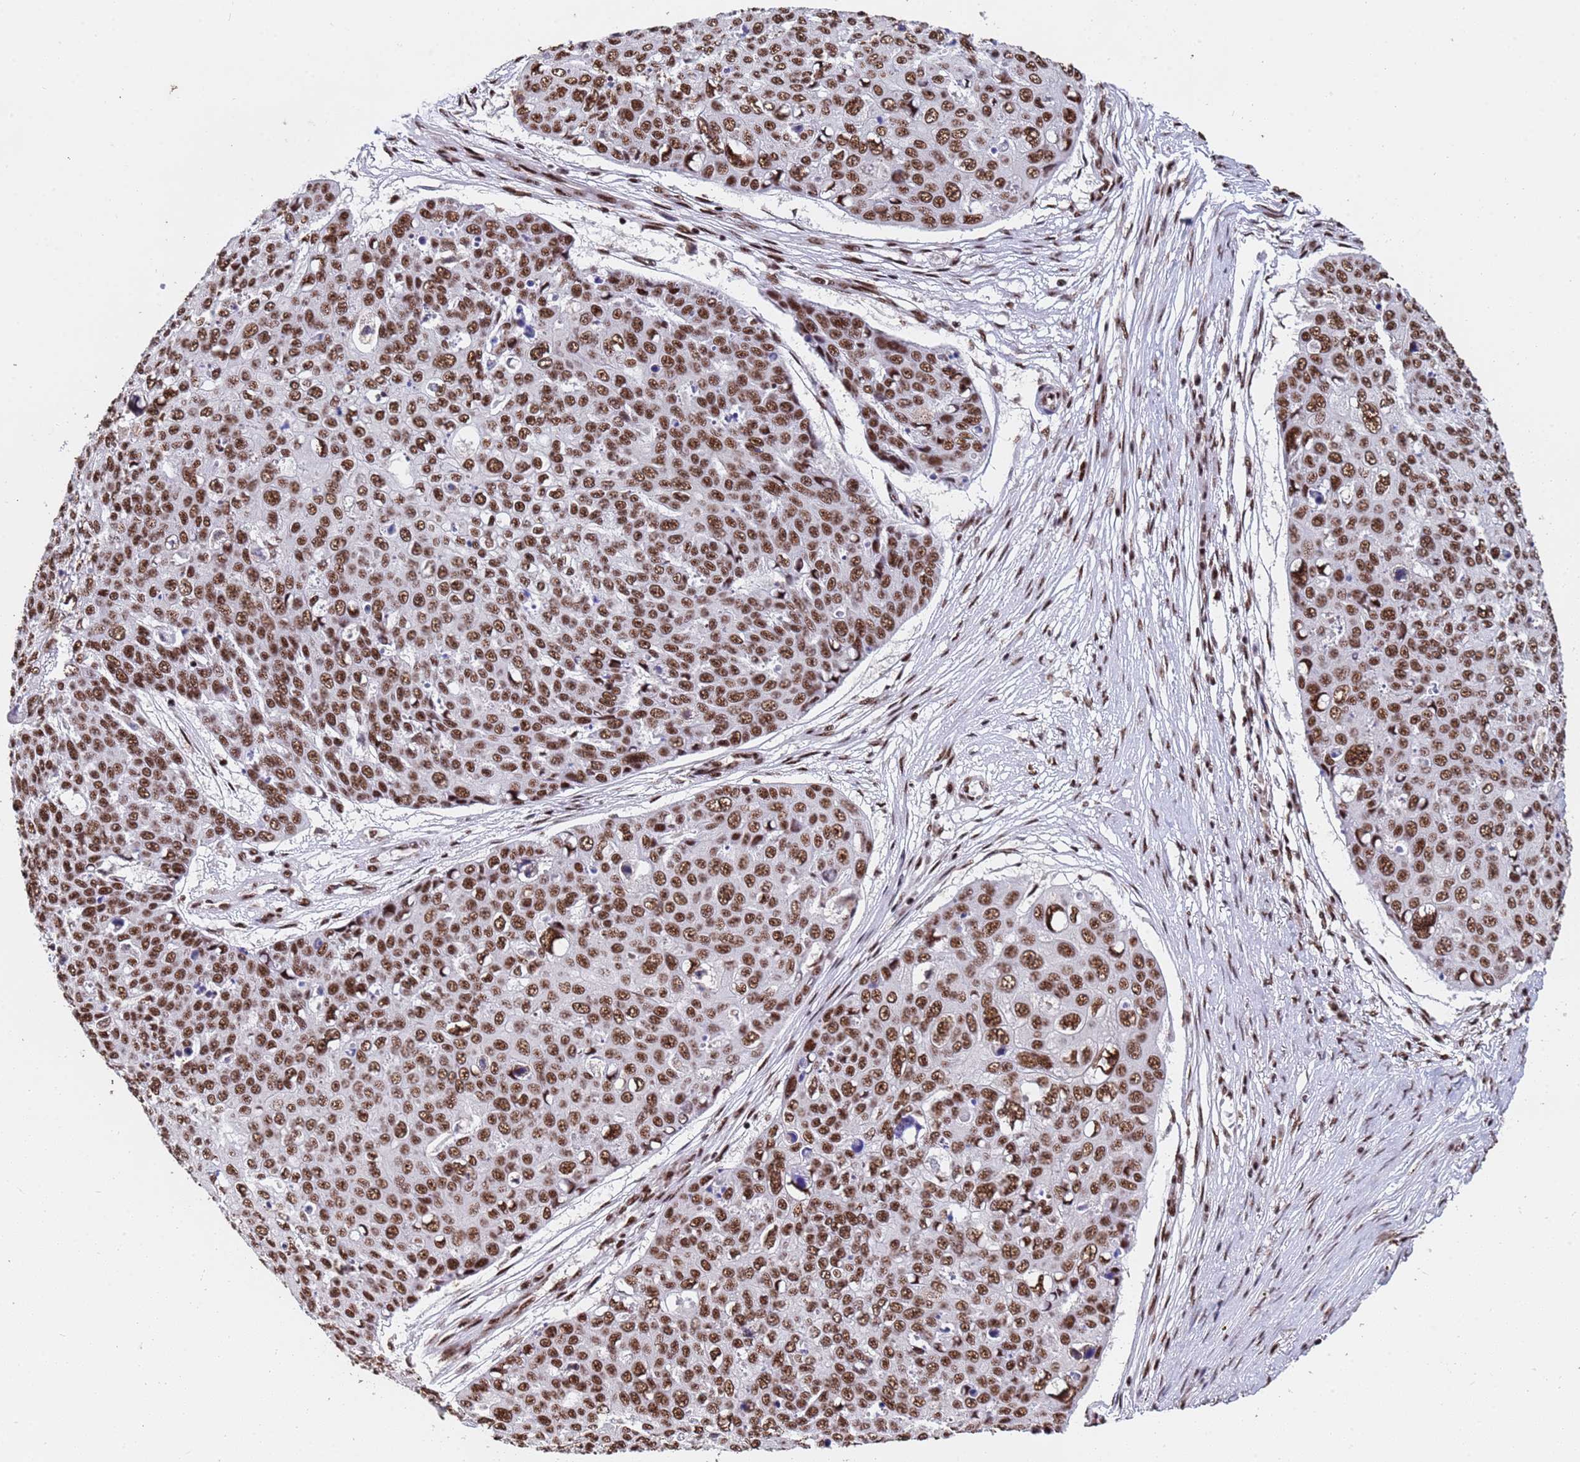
{"staining": {"intensity": "strong", "quantity": ">75%", "location": "nuclear"}, "tissue": "skin cancer", "cell_type": "Tumor cells", "image_type": "cancer", "snomed": [{"axis": "morphology", "description": "Squamous cell carcinoma, NOS"}, {"axis": "topography", "description": "Skin"}], "caption": "An immunohistochemistry photomicrograph of tumor tissue is shown. Protein staining in brown labels strong nuclear positivity in skin cancer (squamous cell carcinoma) within tumor cells.", "gene": "SF3B2", "patient": {"sex": "male", "age": 71}}